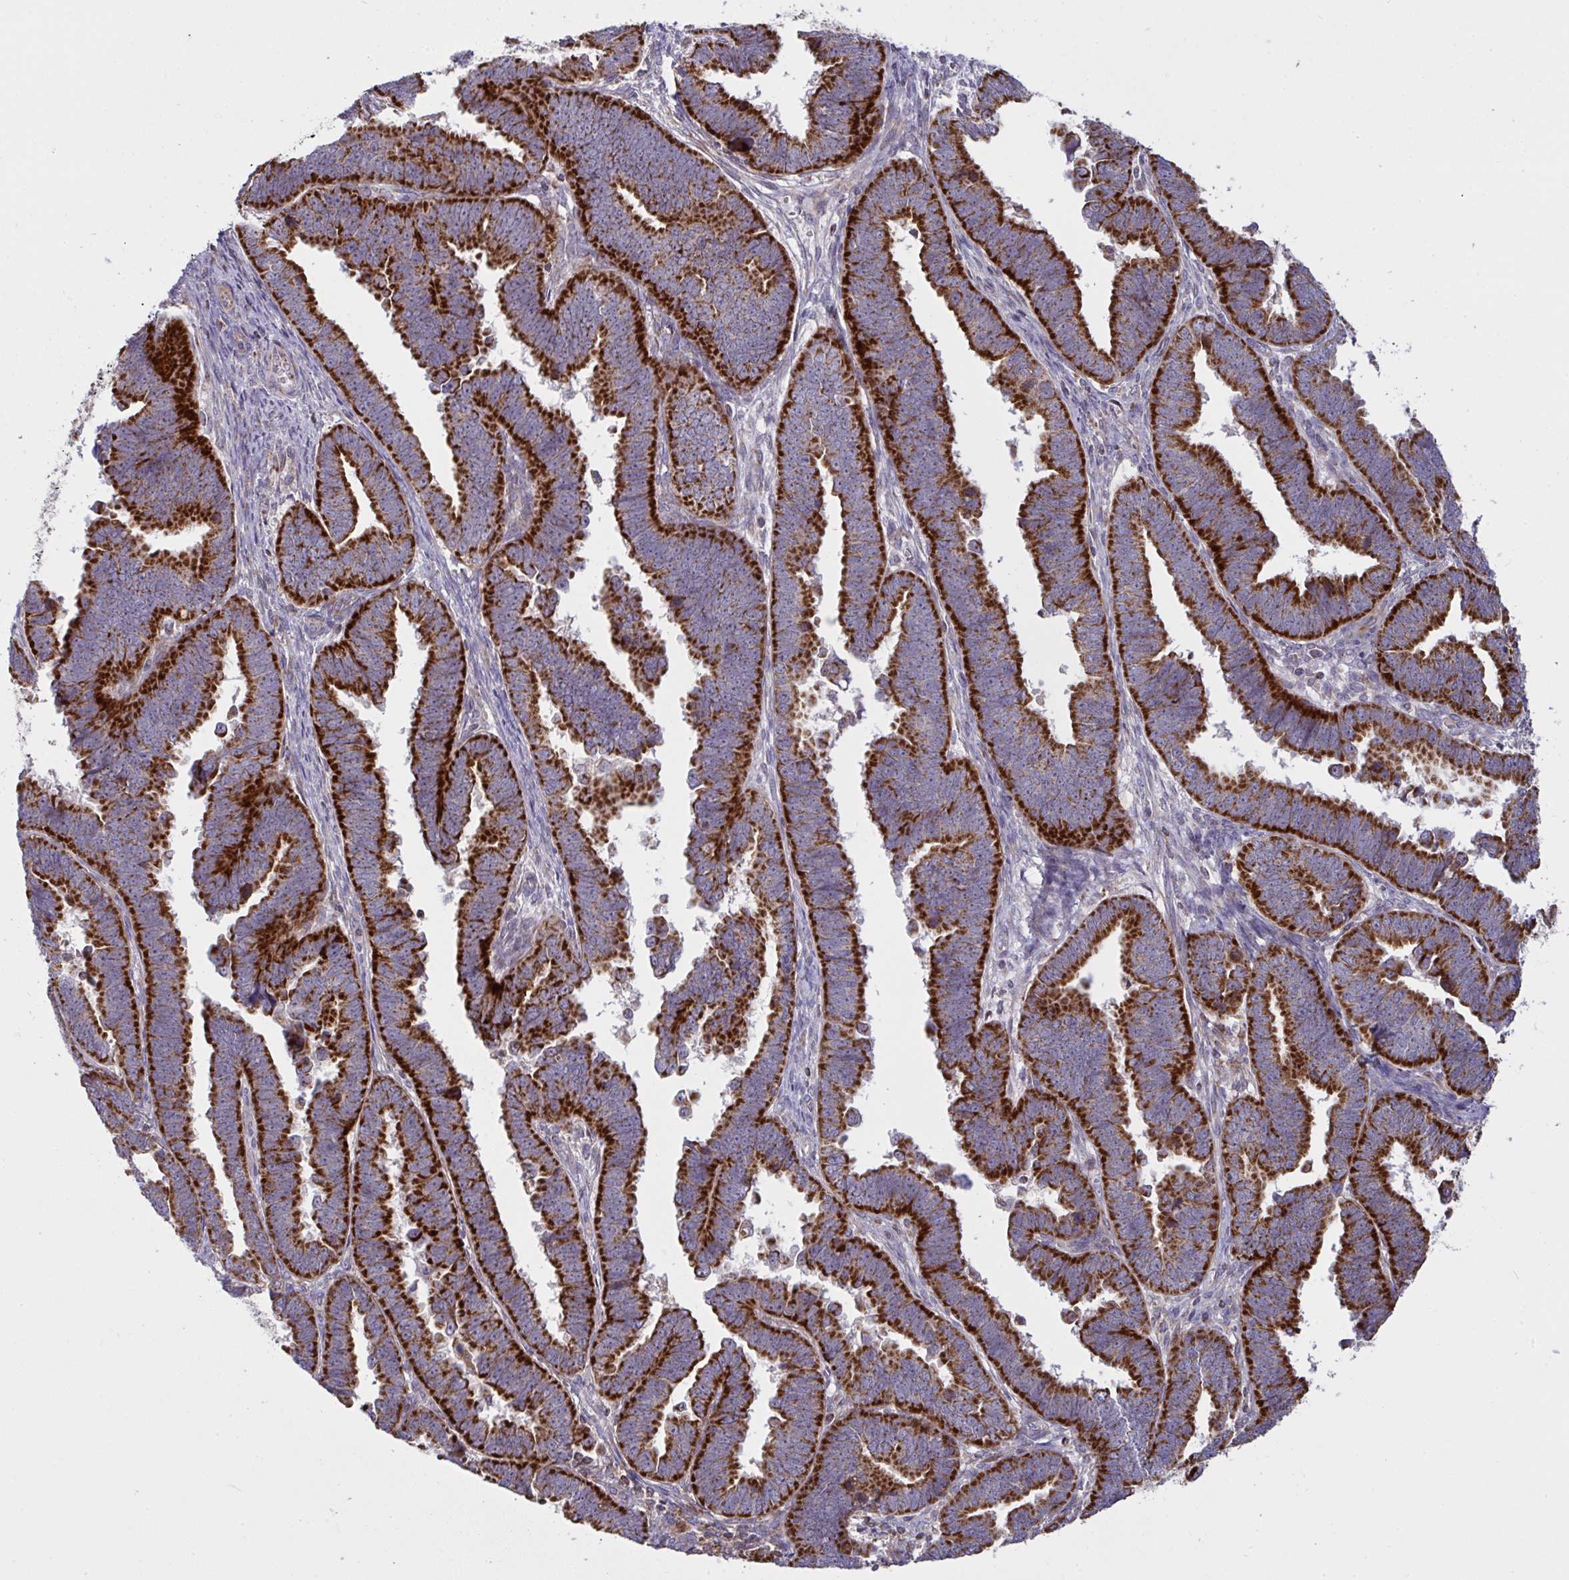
{"staining": {"intensity": "strong", "quantity": ">75%", "location": "cytoplasmic/membranous"}, "tissue": "endometrial cancer", "cell_type": "Tumor cells", "image_type": "cancer", "snomed": [{"axis": "morphology", "description": "Adenocarcinoma, NOS"}, {"axis": "topography", "description": "Endometrium"}], "caption": "The histopathology image reveals staining of adenocarcinoma (endometrial), revealing strong cytoplasmic/membranous protein positivity (brown color) within tumor cells. (DAB = brown stain, brightfield microscopy at high magnification).", "gene": "MICOS10", "patient": {"sex": "female", "age": 75}}